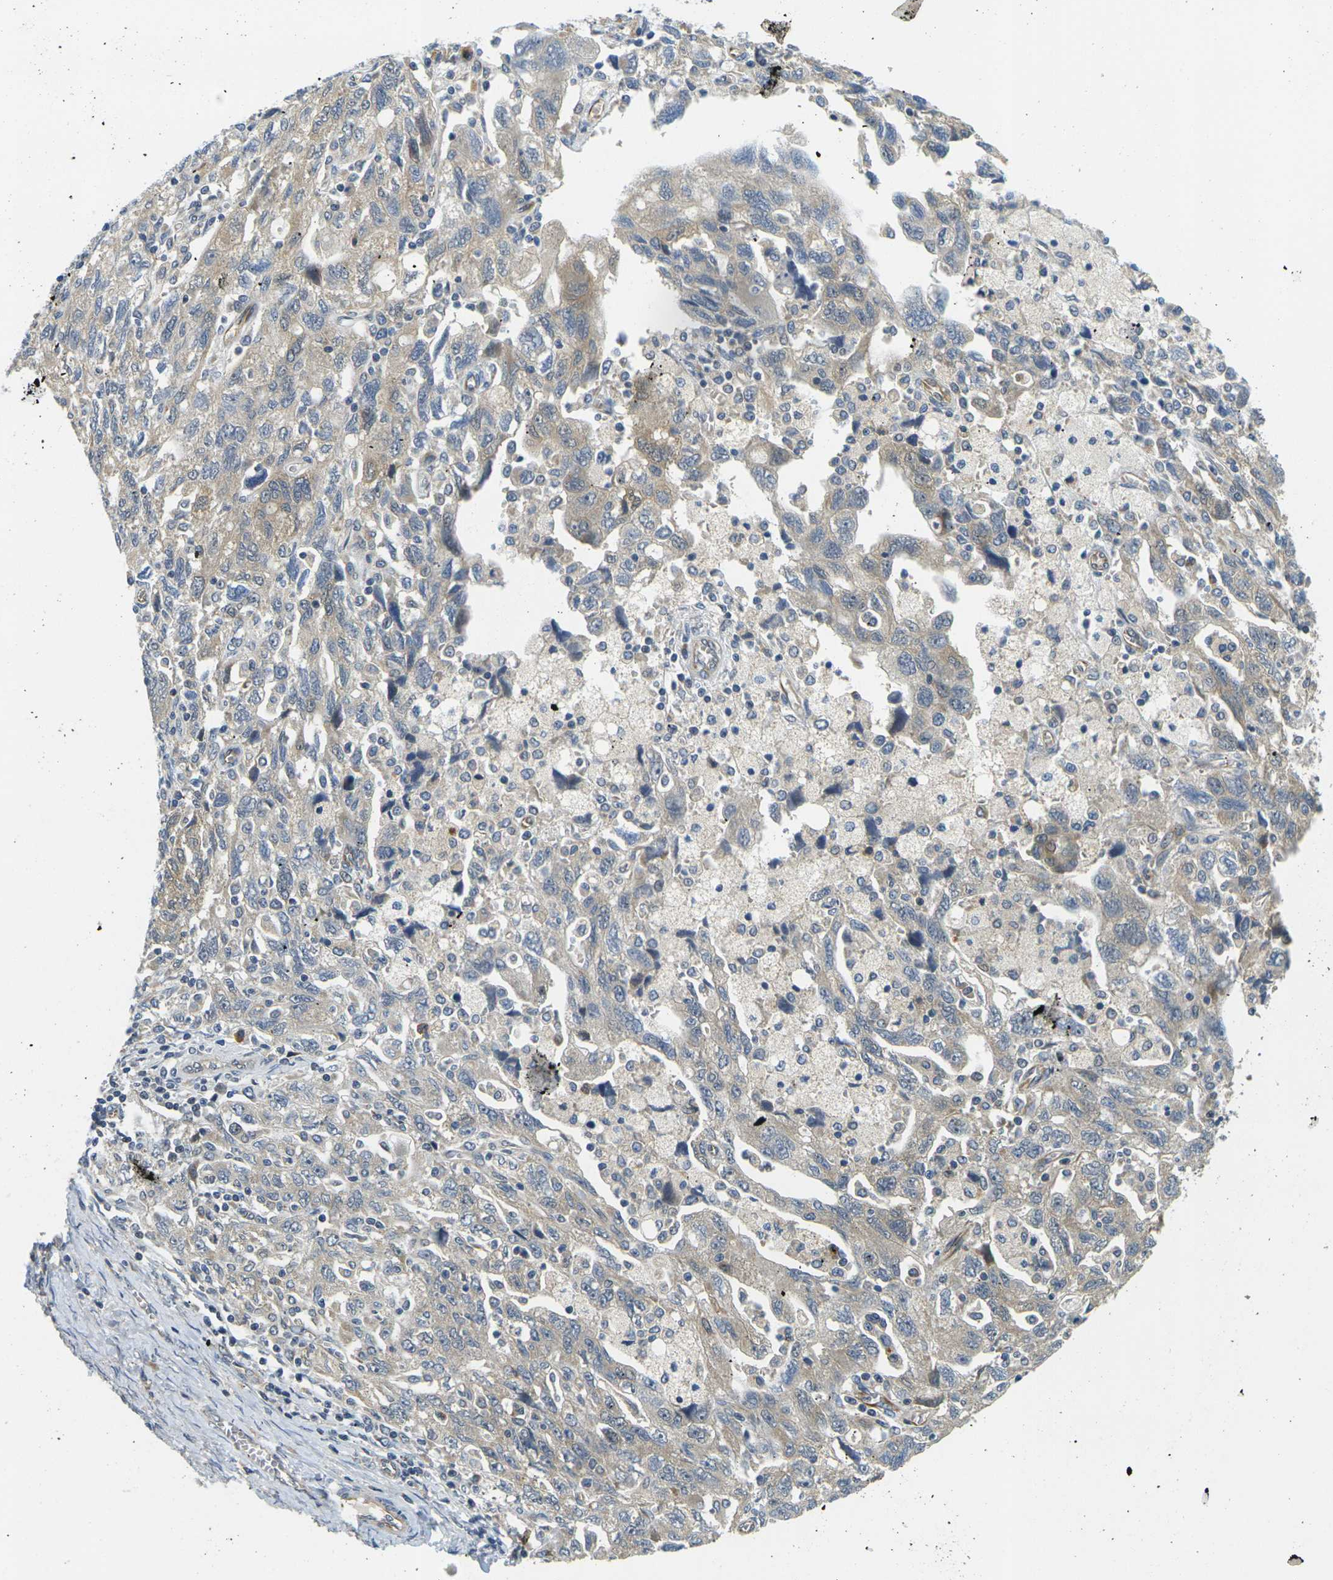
{"staining": {"intensity": "weak", "quantity": ">75%", "location": "cytoplasmic/membranous"}, "tissue": "ovarian cancer", "cell_type": "Tumor cells", "image_type": "cancer", "snomed": [{"axis": "morphology", "description": "Carcinoma, NOS"}, {"axis": "morphology", "description": "Cystadenocarcinoma, serous, NOS"}, {"axis": "topography", "description": "Ovary"}], "caption": "Ovarian serous cystadenocarcinoma stained for a protein demonstrates weak cytoplasmic/membranous positivity in tumor cells. Using DAB (brown) and hematoxylin (blue) stains, captured at high magnification using brightfield microscopy.", "gene": "MINAR2", "patient": {"sex": "female", "age": 69}}